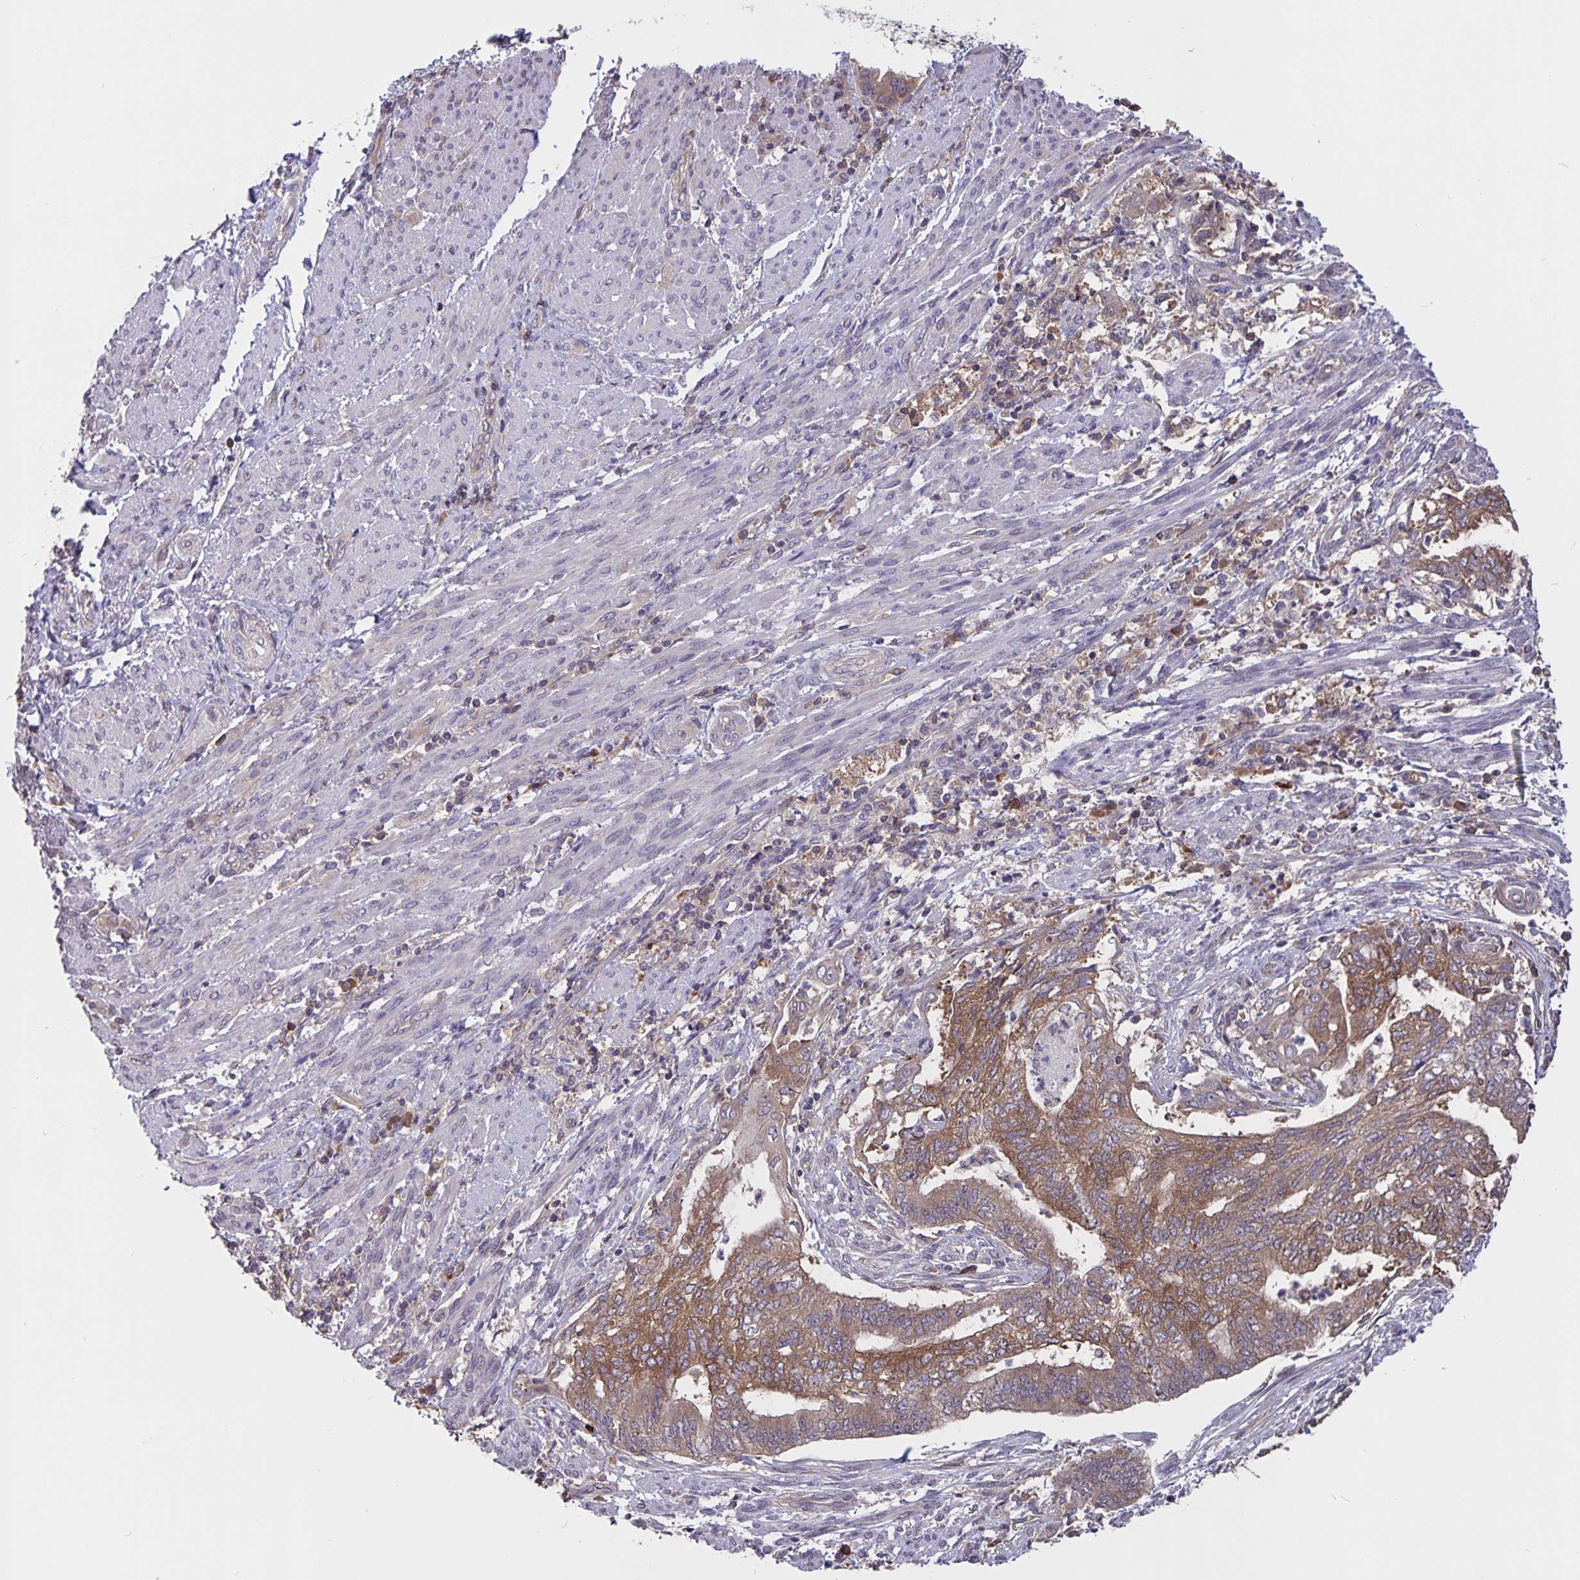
{"staining": {"intensity": "moderate", "quantity": ">75%", "location": "cytoplasmic/membranous"}, "tissue": "endometrial cancer", "cell_type": "Tumor cells", "image_type": "cancer", "snomed": [{"axis": "morphology", "description": "Adenocarcinoma, NOS"}, {"axis": "topography", "description": "Endometrium"}], "caption": "Immunohistochemistry staining of endometrial cancer, which exhibits medium levels of moderate cytoplasmic/membranous staining in approximately >75% of tumor cells indicating moderate cytoplasmic/membranous protein expression. The staining was performed using DAB (brown) for protein detection and nuclei were counterstained in hematoxylin (blue).", "gene": "FEM1C", "patient": {"sex": "female", "age": 65}}